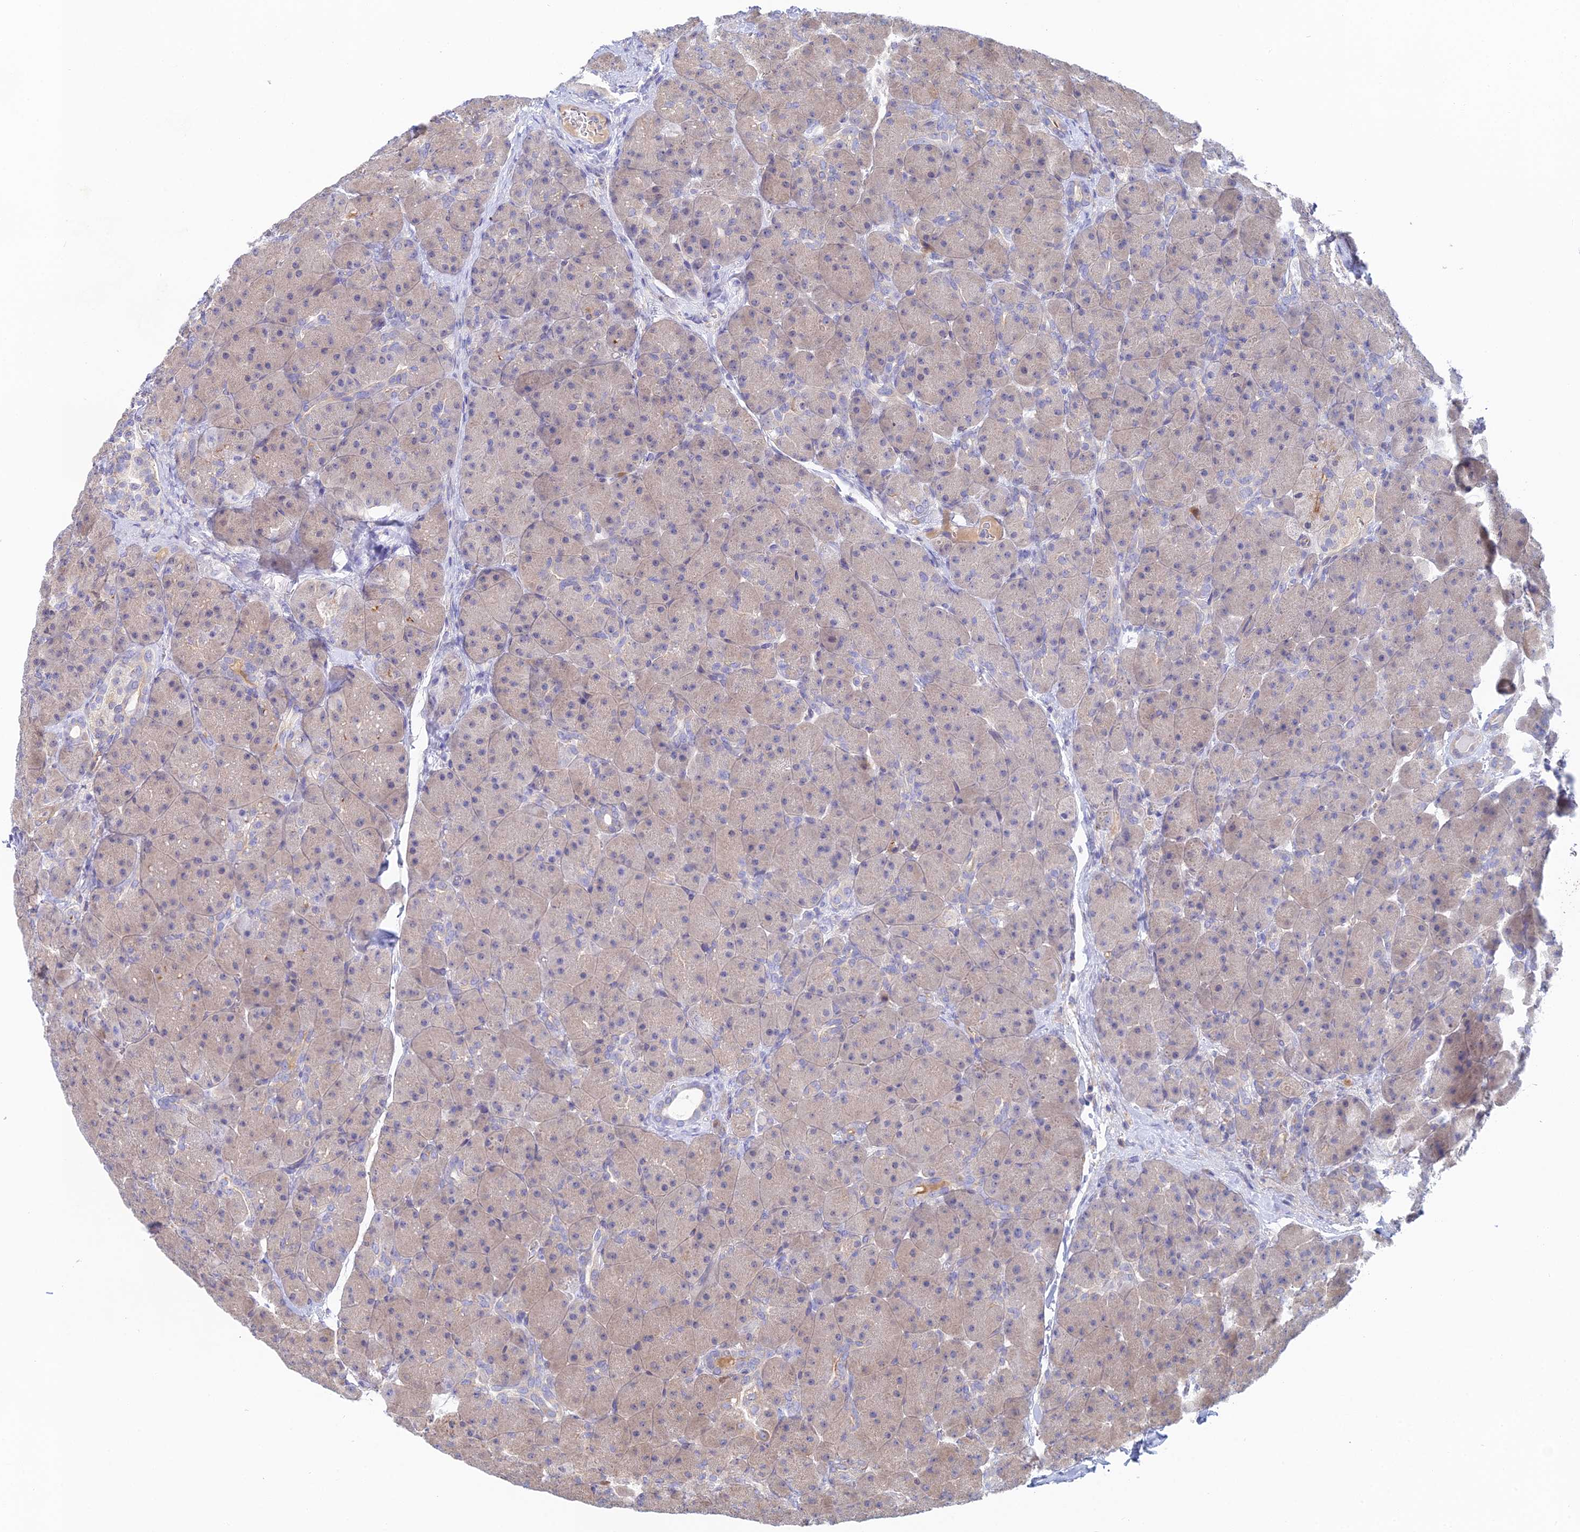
{"staining": {"intensity": "weak", "quantity": ">75%", "location": "cytoplasmic/membranous"}, "tissue": "pancreas", "cell_type": "Exocrine glandular cells", "image_type": "normal", "snomed": [{"axis": "morphology", "description": "Normal tissue, NOS"}, {"axis": "topography", "description": "Pancreas"}], "caption": "Weak cytoplasmic/membranous staining is identified in approximately >75% of exocrine glandular cells in unremarkable pancreas.", "gene": "DNAH14", "patient": {"sex": "male", "age": 66}}